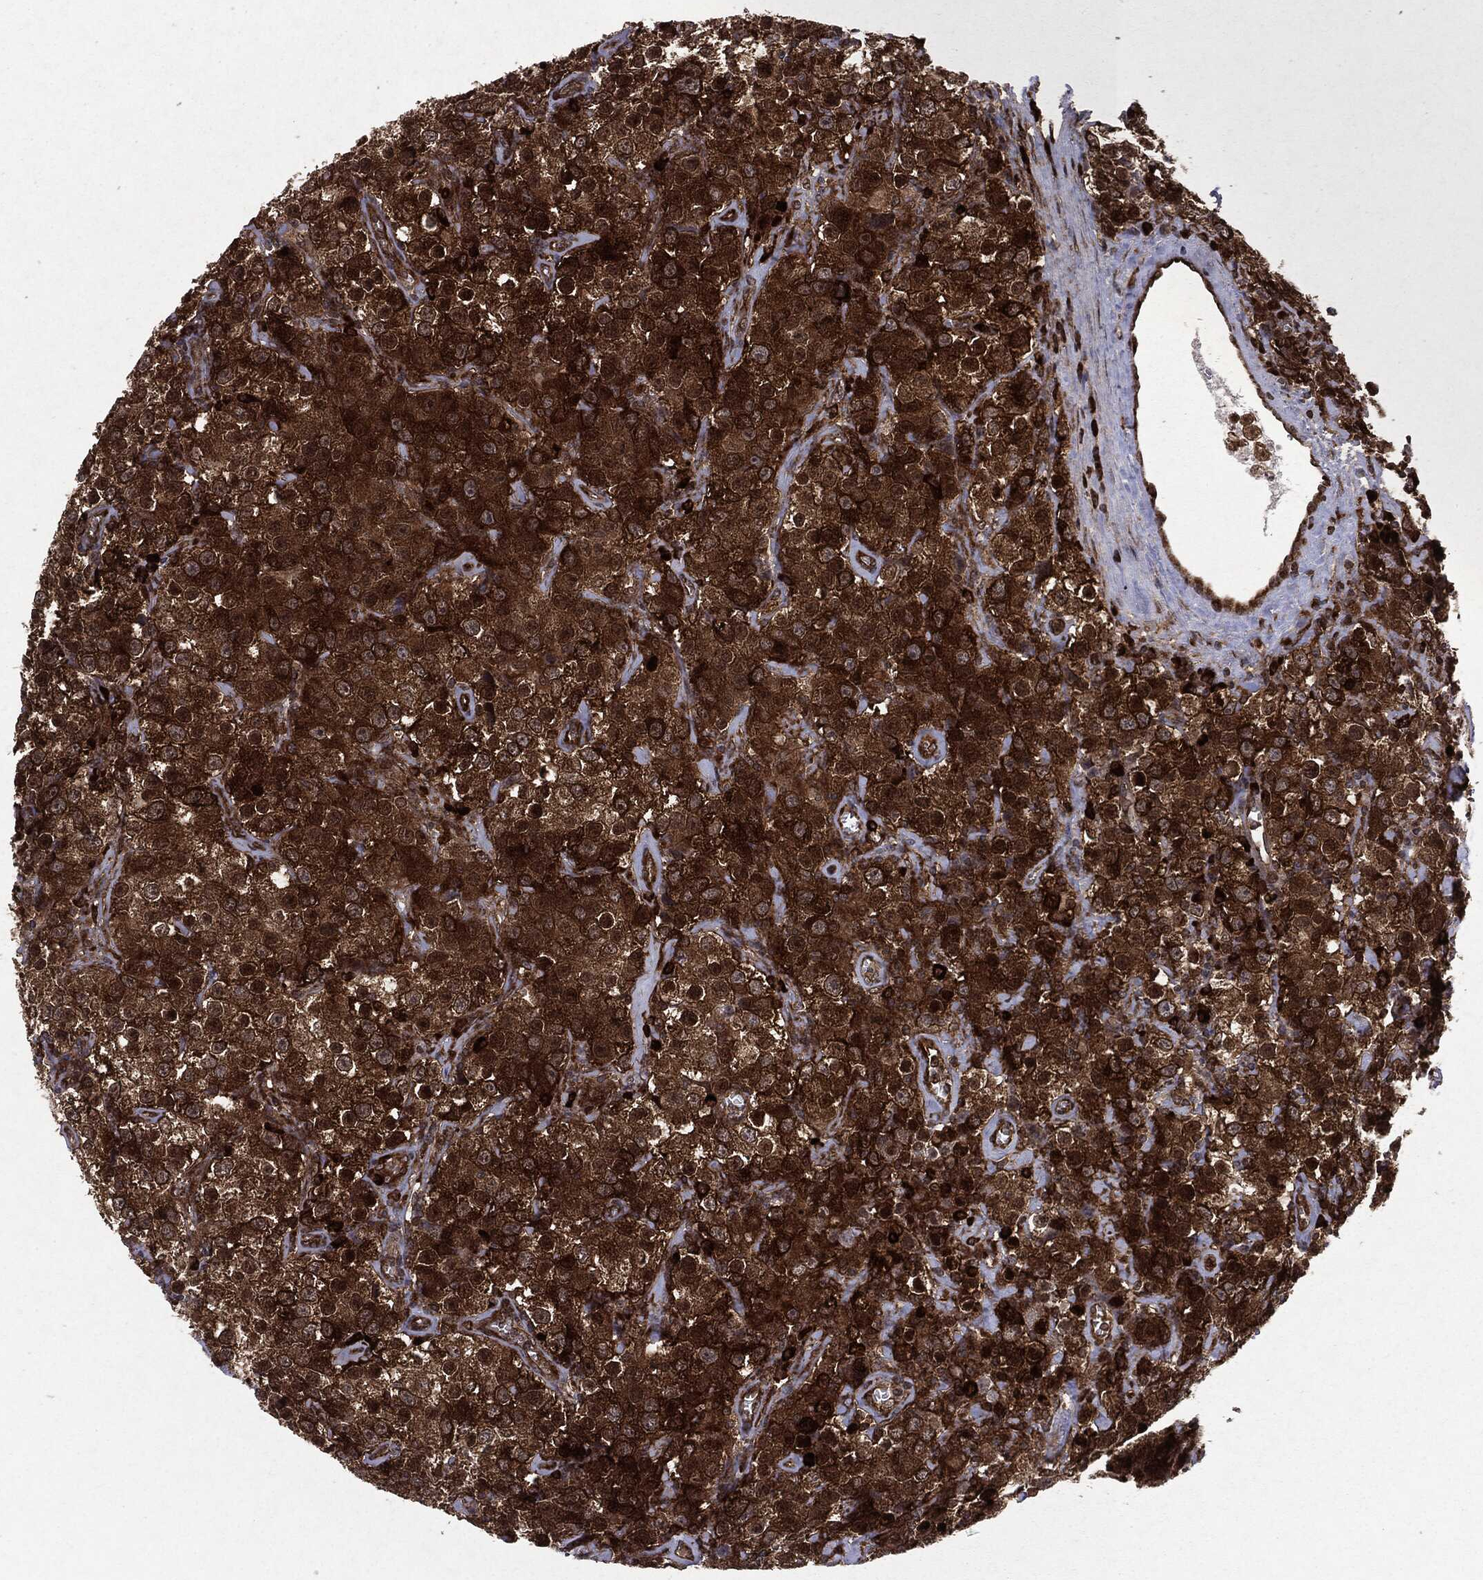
{"staining": {"intensity": "strong", "quantity": ">75%", "location": "cytoplasmic/membranous"}, "tissue": "testis cancer", "cell_type": "Tumor cells", "image_type": "cancer", "snomed": [{"axis": "morphology", "description": "Seminoma, NOS"}, {"axis": "topography", "description": "Testis"}], "caption": "This is a micrograph of immunohistochemistry (IHC) staining of testis cancer (seminoma), which shows strong staining in the cytoplasmic/membranous of tumor cells.", "gene": "OTUB1", "patient": {"sex": "male", "age": 52}}